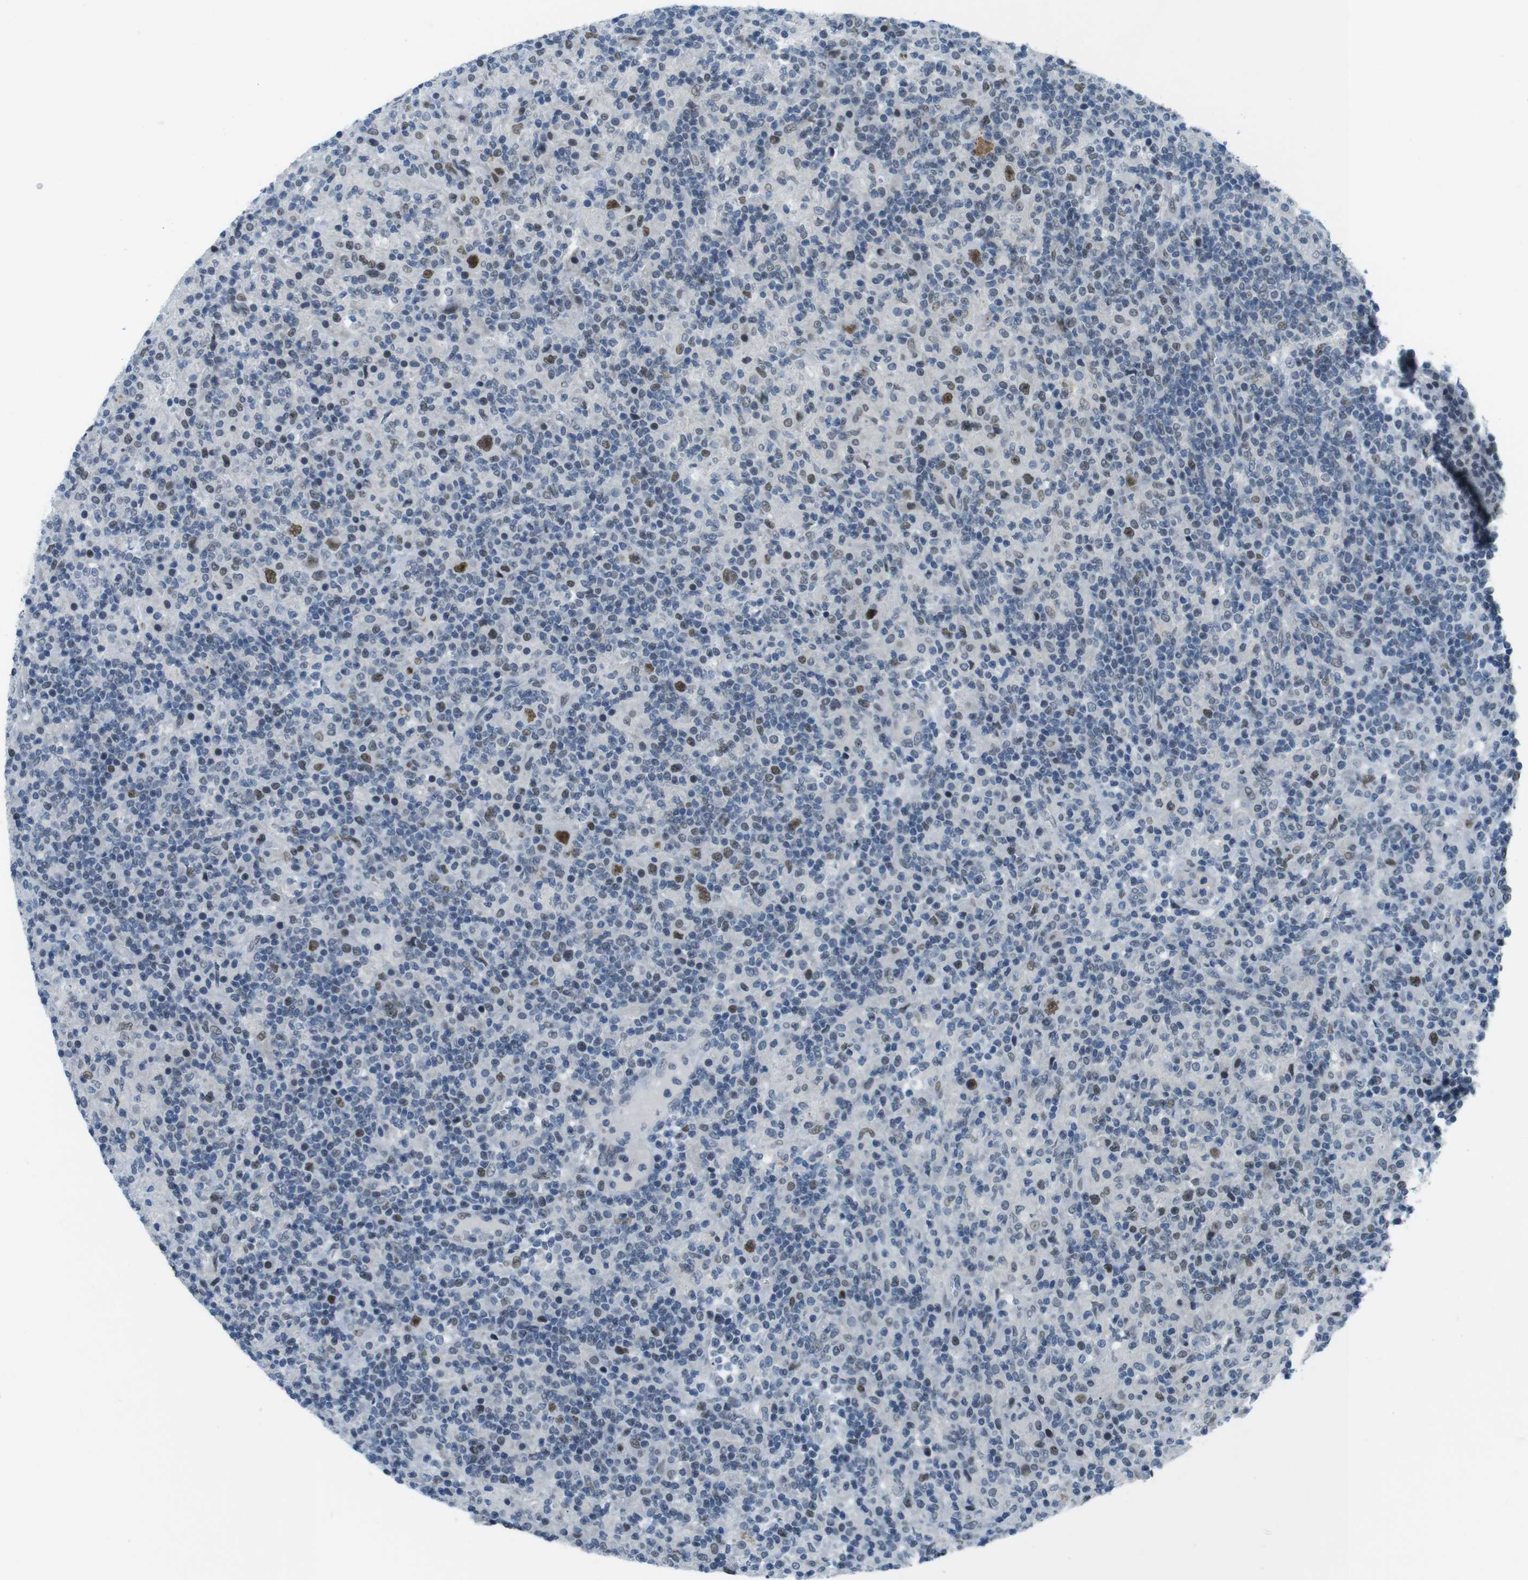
{"staining": {"intensity": "moderate", "quantity": ">75%", "location": "nuclear"}, "tissue": "lymphoma", "cell_type": "Tumor cells", "image_type": "cancer", "snomed": [{"axis": "morphology", "description": "Hodgkin's disease, NOS"}, {"axis": "topography", "description": "Lymph node"}], "caption": "Lymphoma tissue shows moderate nuclear staining in about >75% of tumor cells", "gene": "SMCO2", "patient": {"sex": "male", "age": 70}}